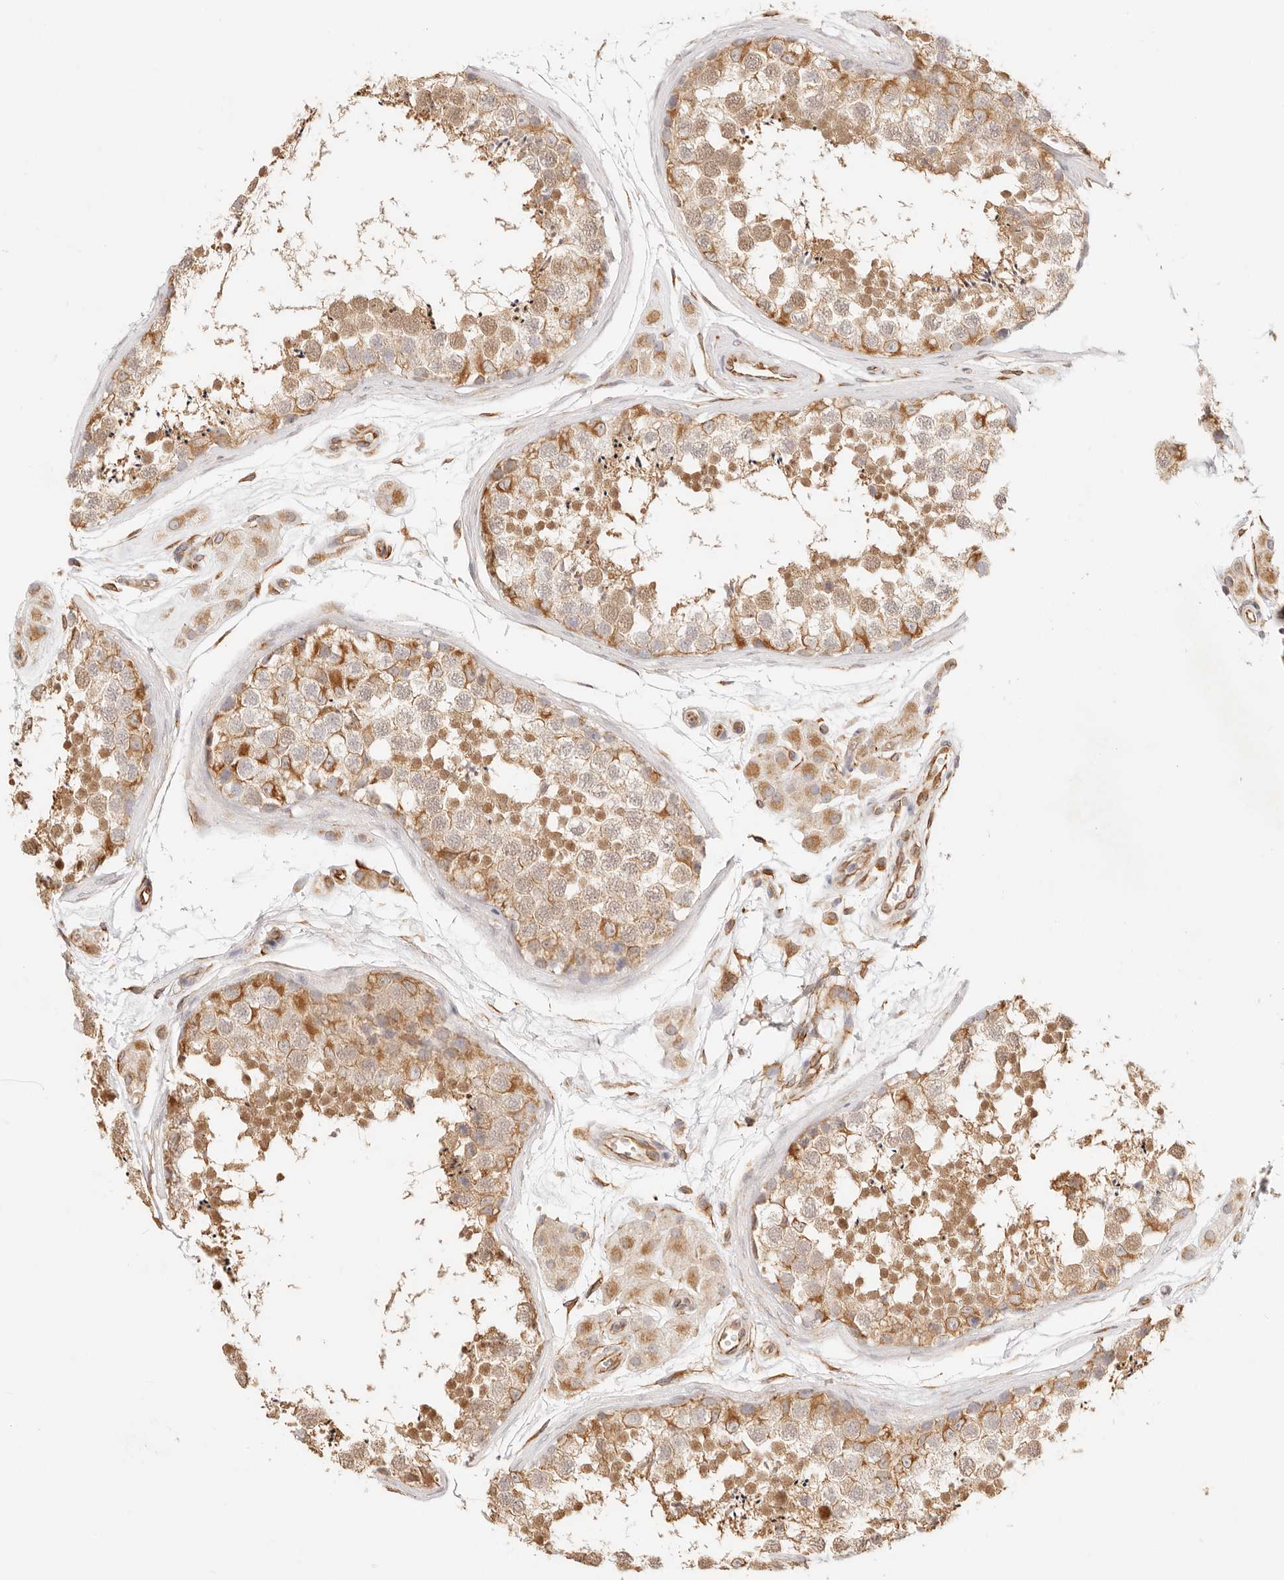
{"staining": {"intensity": "moderate", "quantity": ">75%", "location": "cytoplasmic/membranous"}, "tissue": "testis", "cell_type": "Cells in seminiferous ducts", "image_type": "normal", "snomed": [{"axis": "morphology", "description": "Normal tissue, NOS"}, {"axis": "topography", "description": "Testis"}], "caption": "An immunohistochemistry photomicrograph of benign tissue is shown. Protein staining in brown shows moderate cytoplasmic/membranous positivity in testis within cells in seminiferous ducts. (Brightfield microscopy of DAB IHC at high magnification).", "gene": "ZC3H11A", "patient": {"sex": "male", "age": 56}}